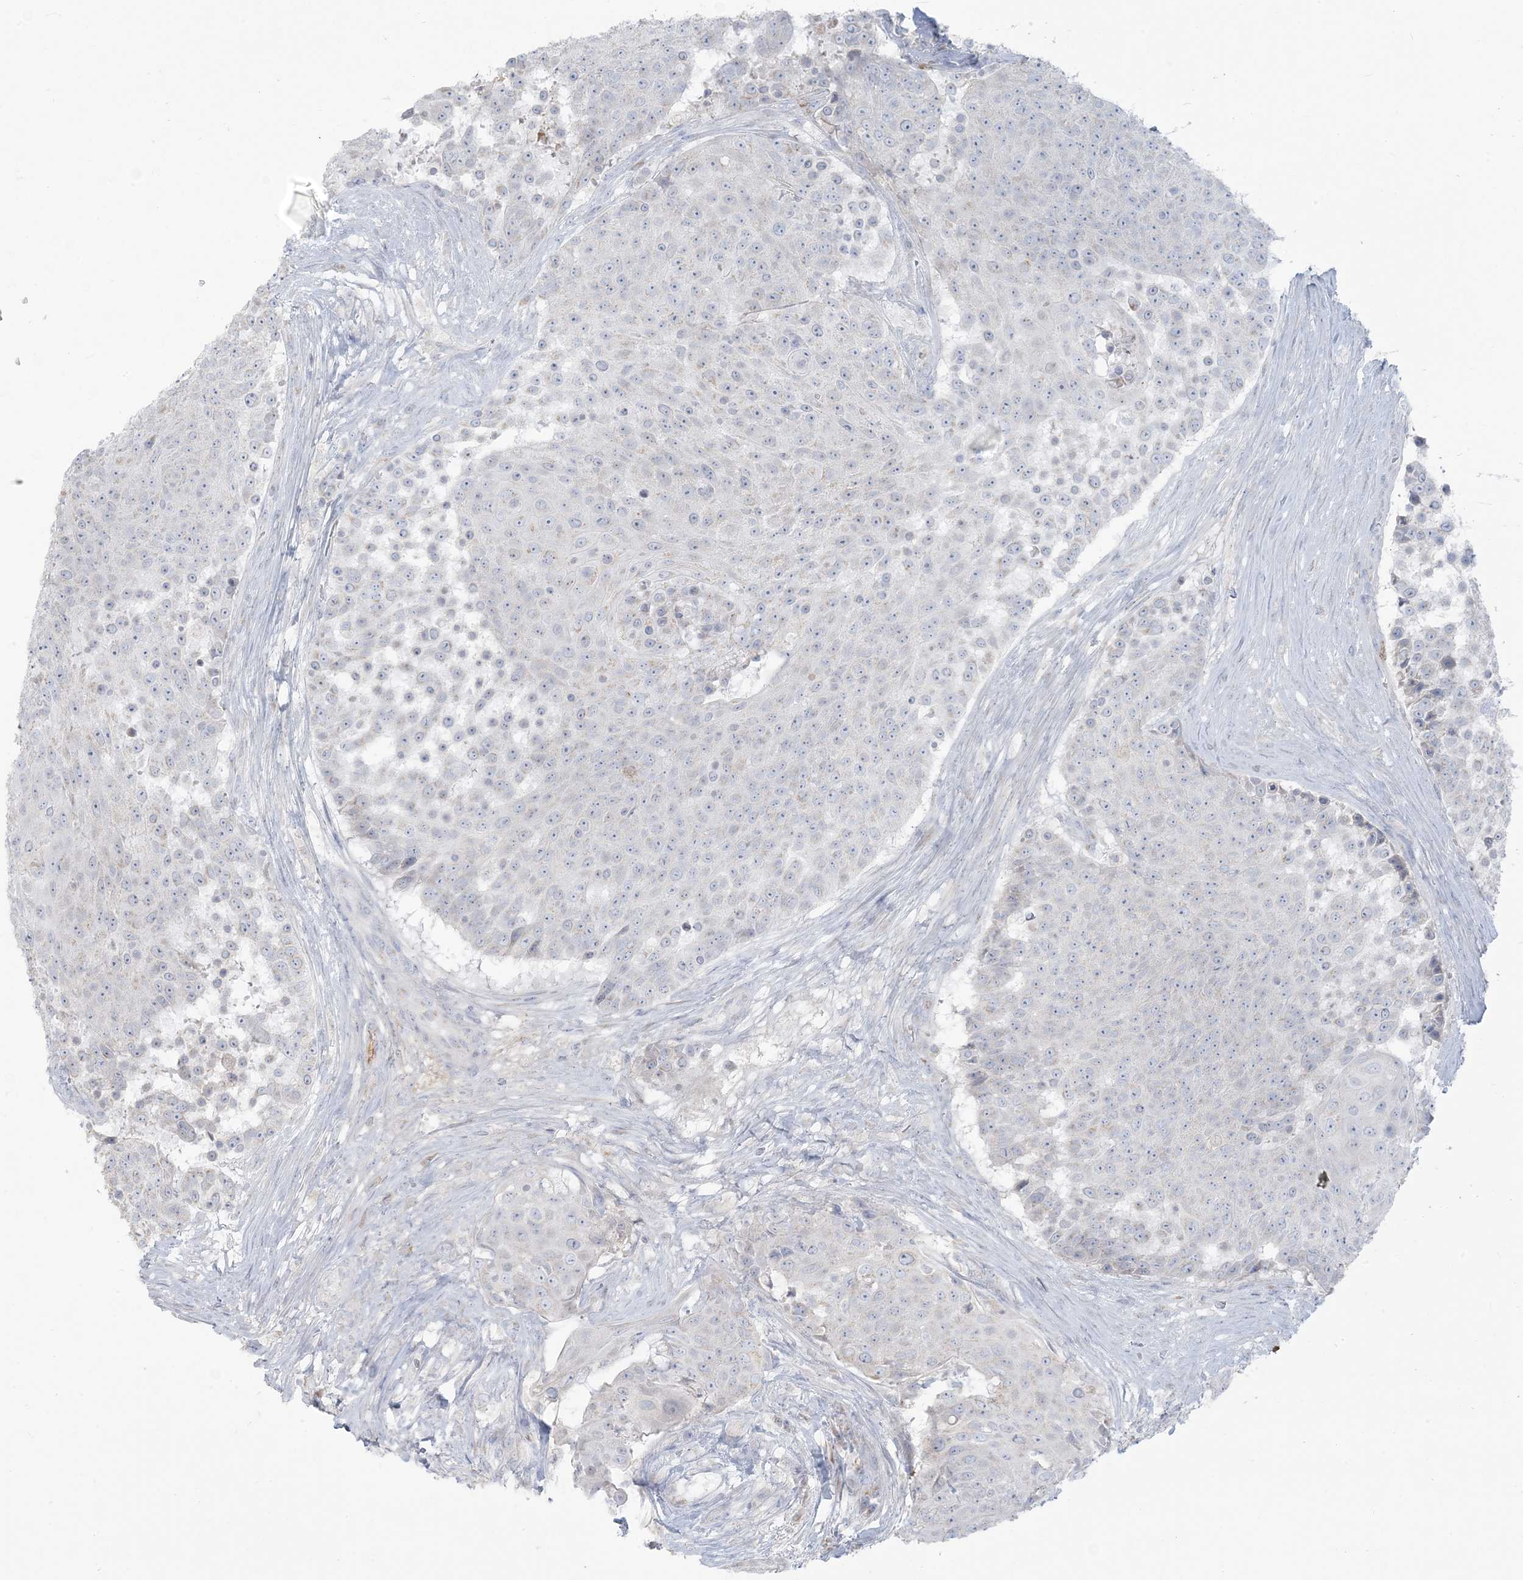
{"staining": {"intensity": "negative", "quantity": "none", "location": "none"}, "tissue": "urothelial cancer", "cell_type": "Tumor cells", "image_type": "cancer", "snomed": [{"axis": "morphology", "description": "Urothelial carcinoma, High grade"}, {"axis": "topography", "description": "Urinary bladder"}], "caption": "Human high-grade urothelial carcinoma stained for a protein using IHC exhibits no positivity in tumor cells.", "gene": "SCML1", "patient": {"sex": "female", "age": 63}}